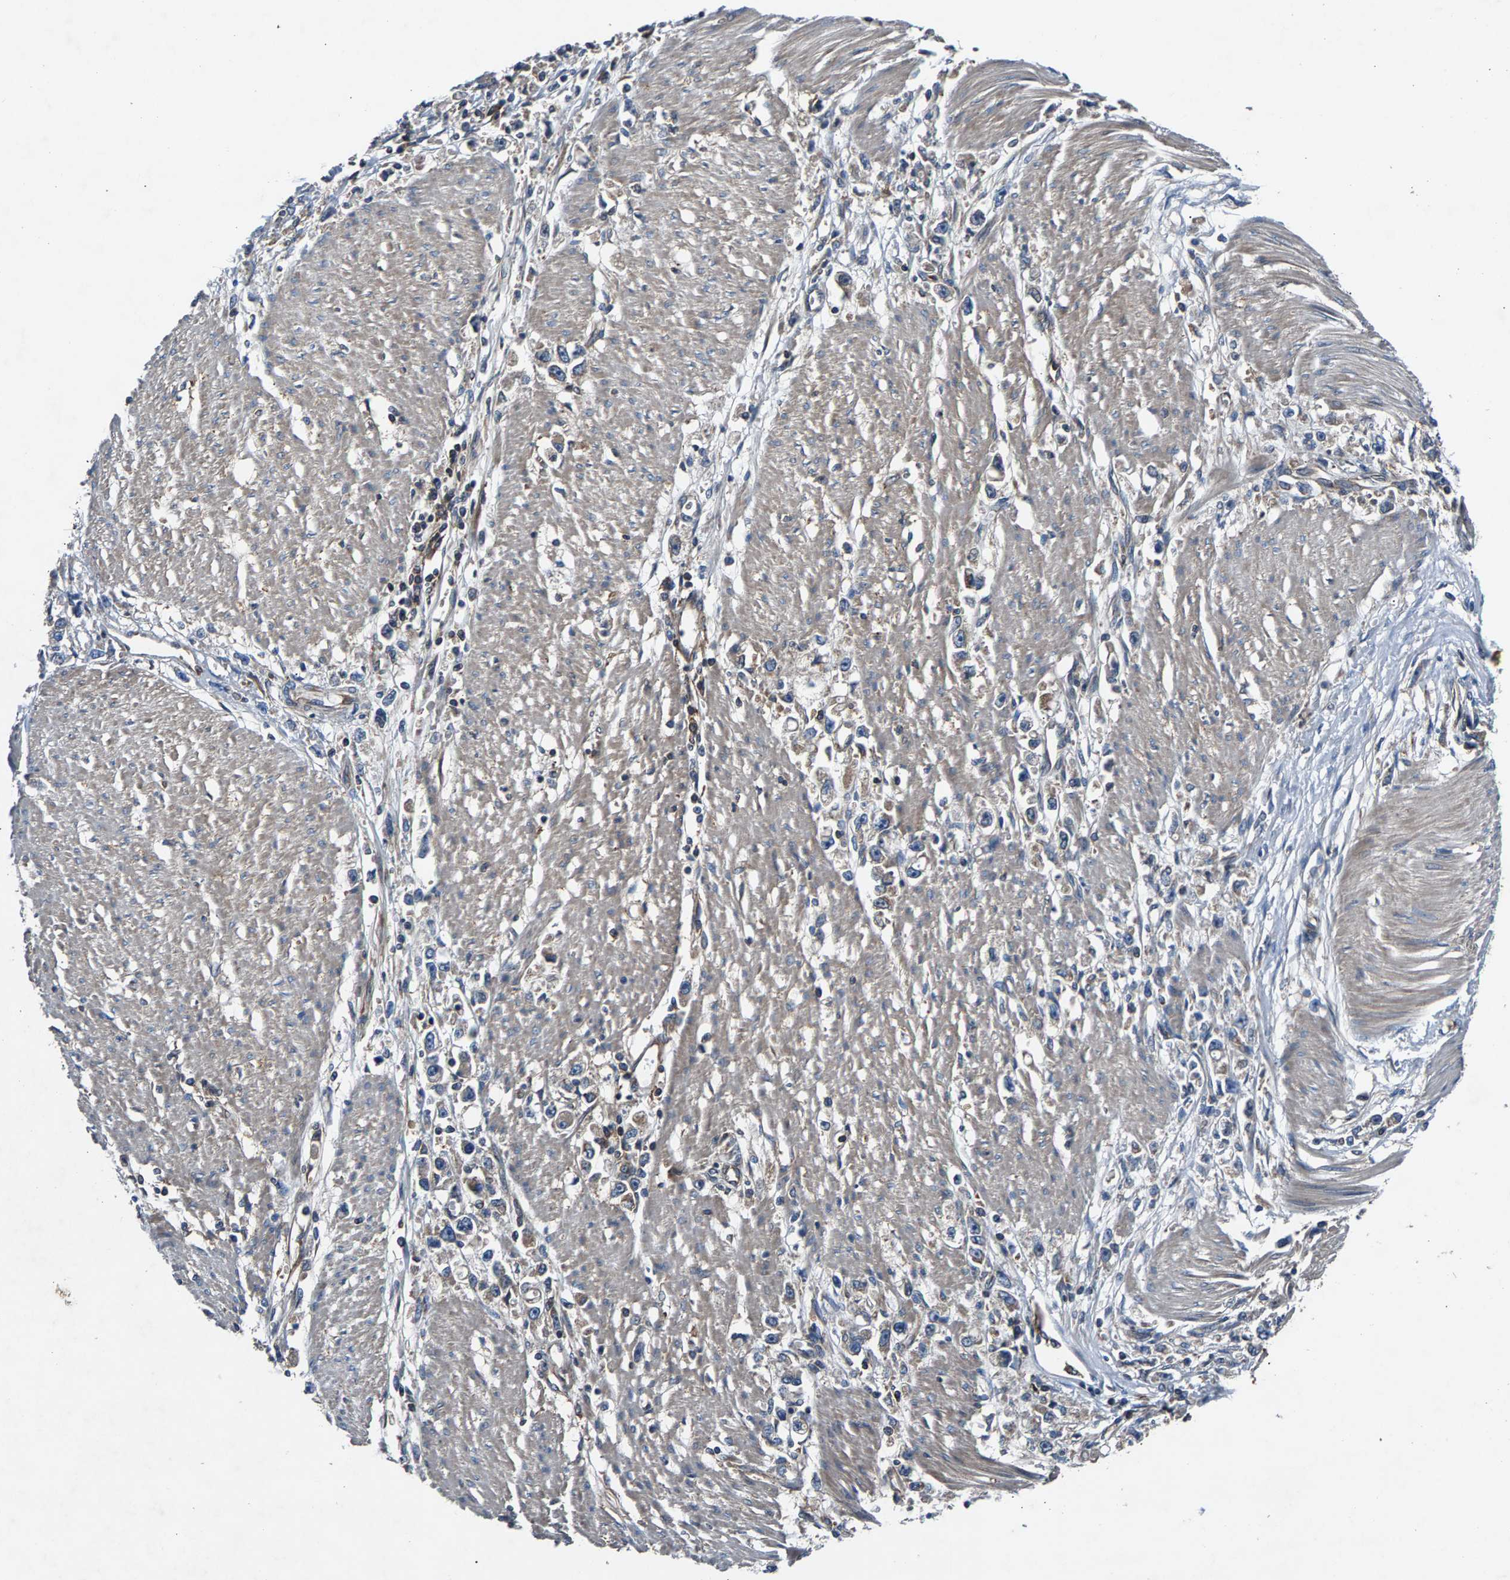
{"staining": {"intensity": "negative", "quantity": "none", "location": "none"}, "tissue": "stomach cancer", "cell_type": "Tumor cells", "image_type": "cancer", "snomed": [{"axis": "morphology", "description": "Adenocarcinoma, NOS"}, {"axis": "topography", "description": "Stomach"}], "caption": "Photomicrograph shows no significant protein expression in tumor cells of adenocarcinoma (stomach).", "gene": "LPCAT1", "patient": {"sex": "female", "age": 59}}